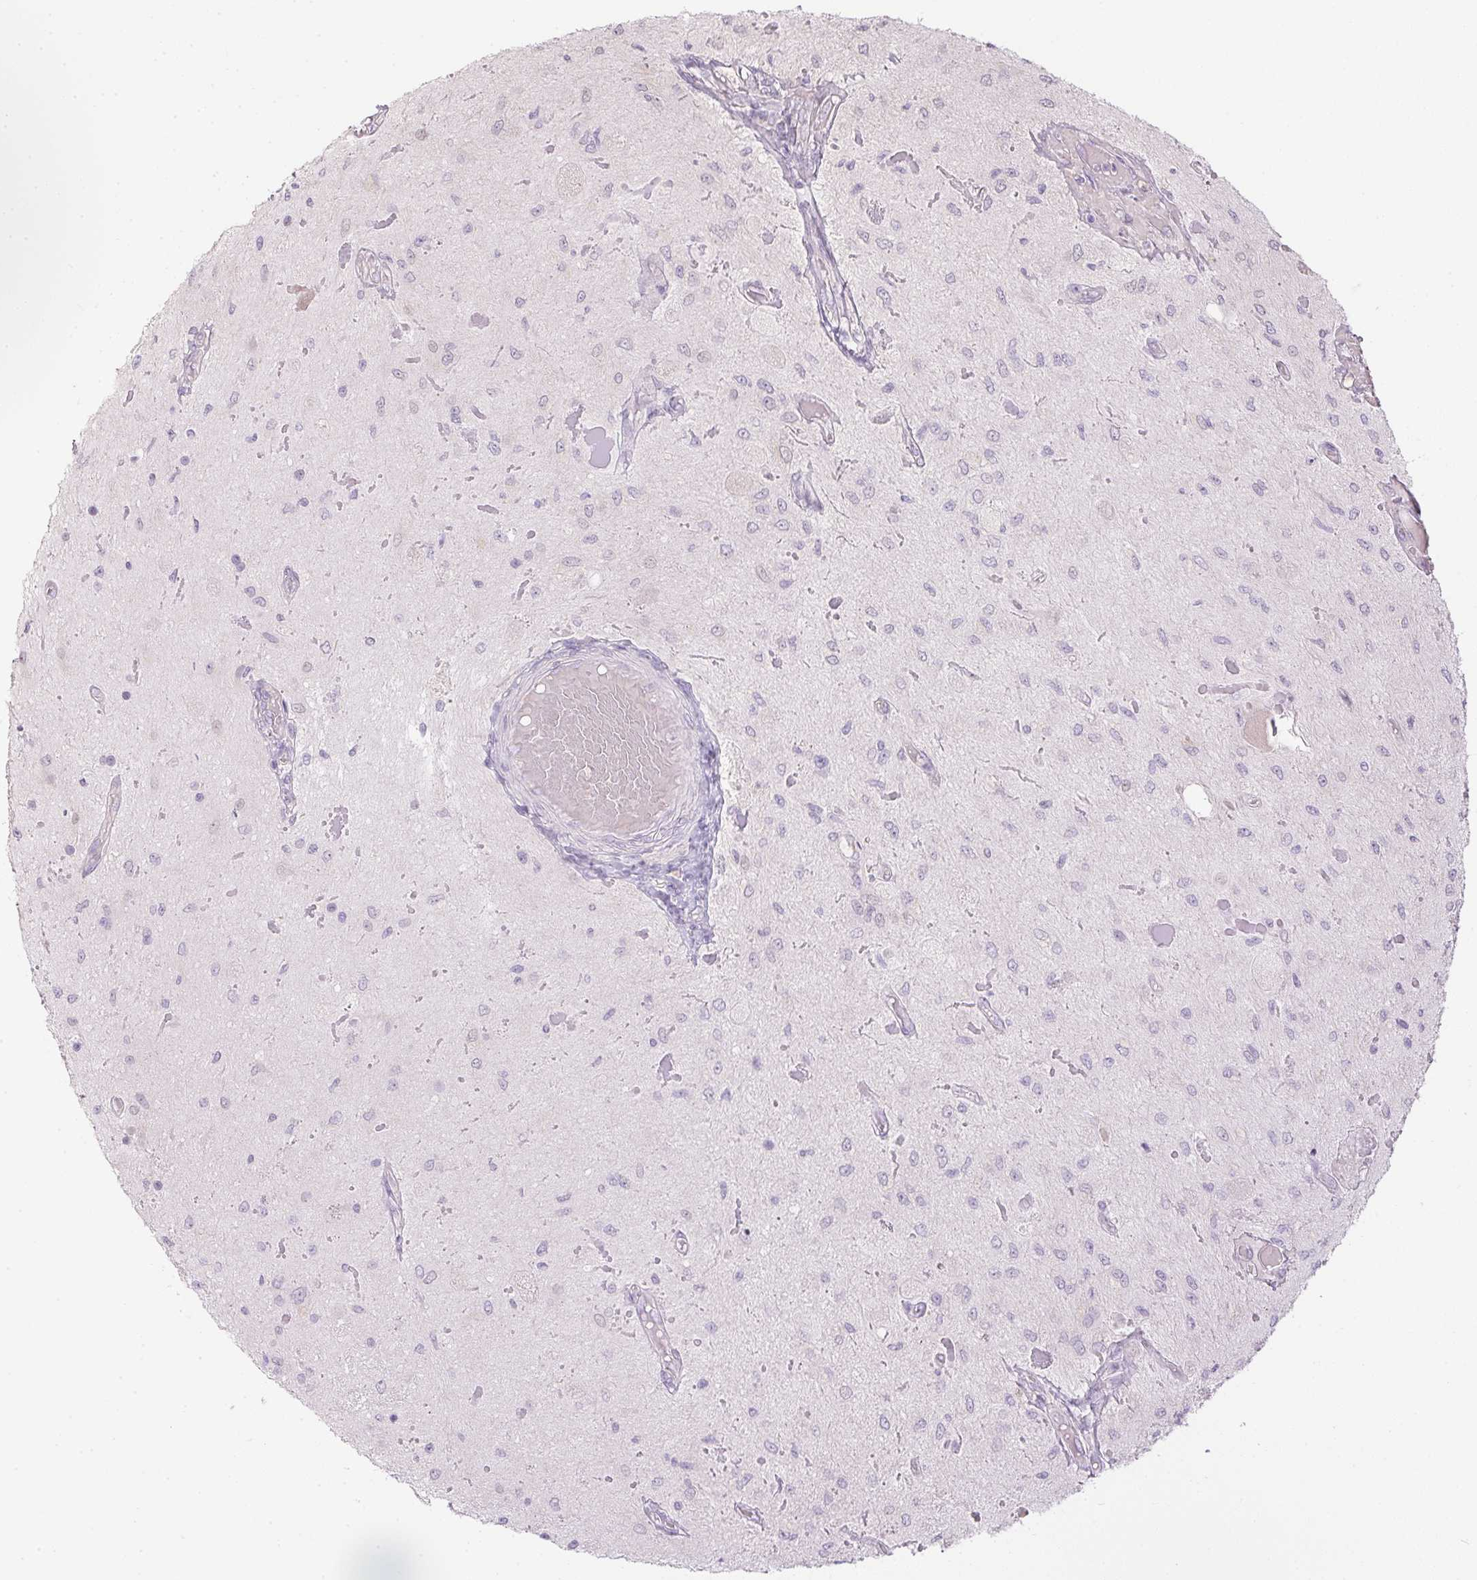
{"staining": {"intensity": "negative", "quantity": "none", "location": "none"}, "tissue": "glioma", "cell_type": "Tumor cells", "image_type": "cancer", "snomed": [{"axis": "morphology", "description": "Glioma, malignant, Low grade"}, {"axis": "topography", "description": "Cerebellum"}], "caption": "Immunohistochemistry micrograph of glioma stained for a protein (brown), which demonstrates no positivity in tumor cells. Nuclei are stained in blue.", "gene": "CTCFL", "patient": {"sex": "female", "age": 14}}